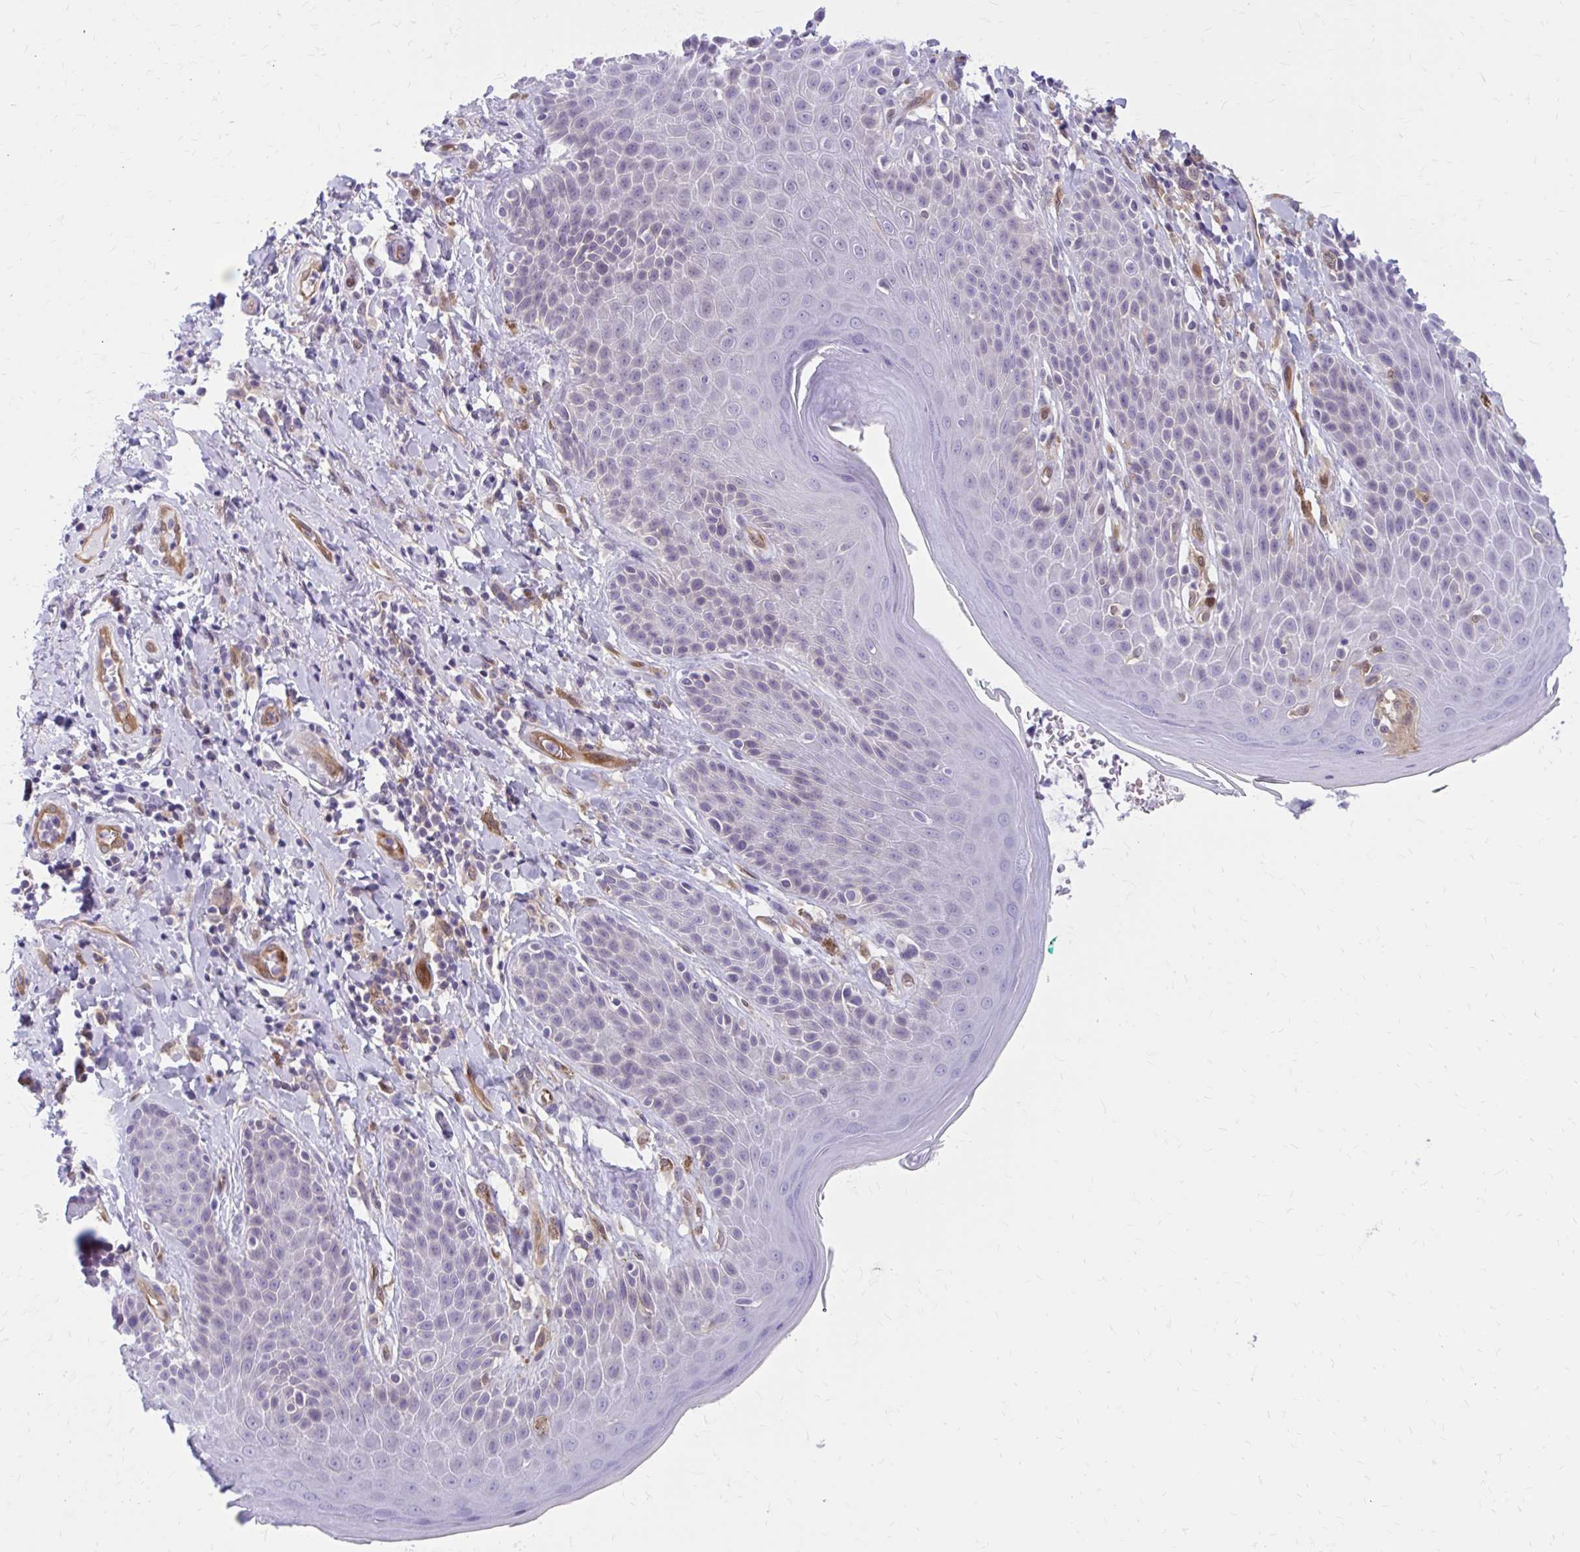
{"staining": {"intensity": "negative", "quantity": "none", "location": "none"}, "tissue": "skin", "cell_type": "Epidermal cells", "image_type": "normal", "snomed": [{"axis": "morphology", "description": "Normal tissue, NOS"}, {"axis": "topography", "description": "Anal"}, {"axis": "topography", "description": "Peripheral nerve tissue"}], "caption": "DAB immunohistochemical staining of normal skin shows no significant expression in epidermal cells.", "gene": "CLIC2", "patient": {"sex": "male", "age": 51}}